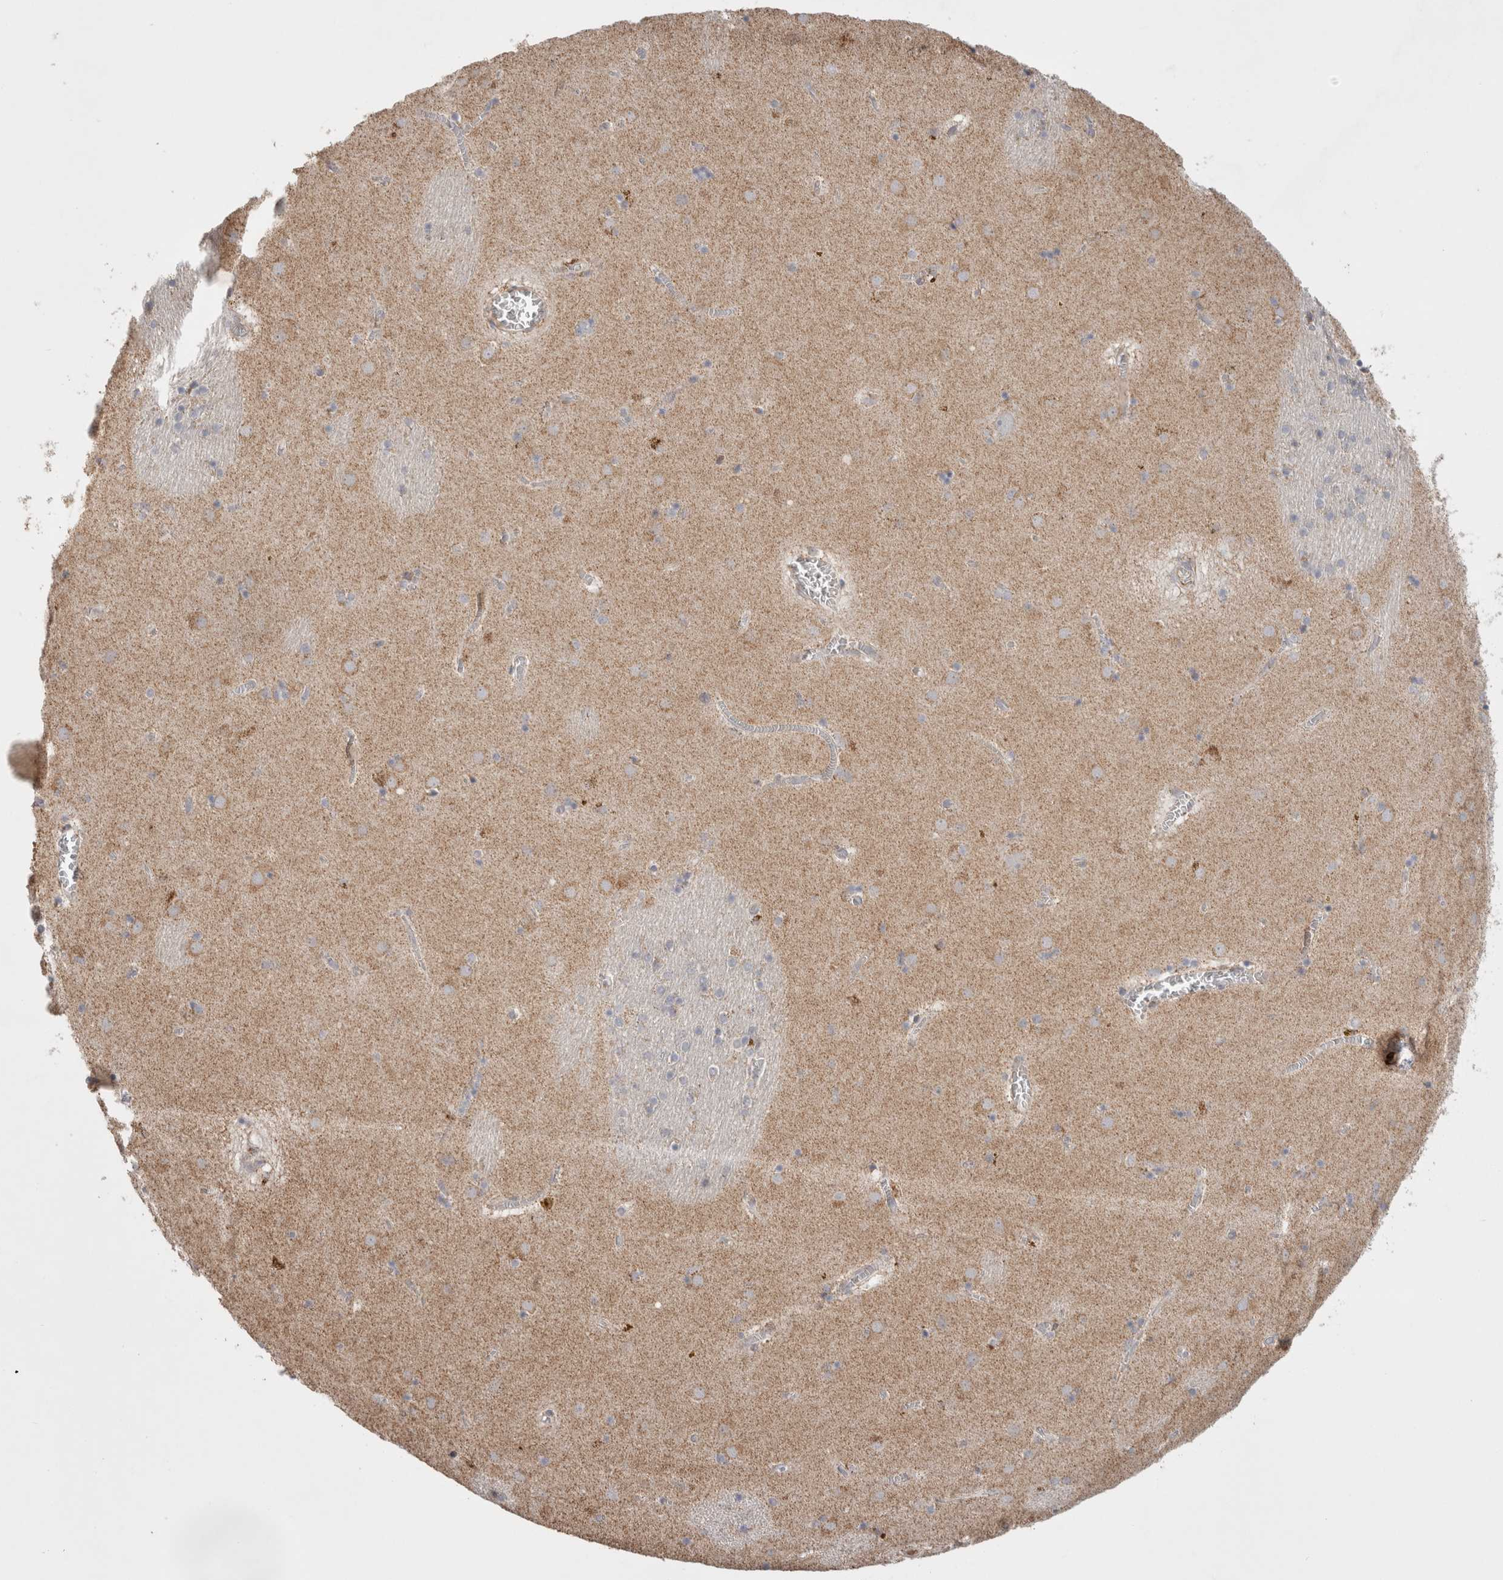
{"staining": {"intensity": "moderate", "quantity": "25%-75%", "location": "cytoplasmic/membranous"}, "tissue": "caudate", "cell_type": "Glial cells", "image_type": "normal", "snomed": [{"axis": "morphology", "description": "Normal tissue, NOS"}, {"axis": "topography", "description": "Lateral ventricle wall"}], "caption": "High-power microscopy captured an IHC histopathology image of unremarkable caudate, revealing moderate cytoplasmic/membranous expression in approximately 25%-75% of glial cells.", "gene": "HROB", "patient": {"sex": "male", "age": 70}}